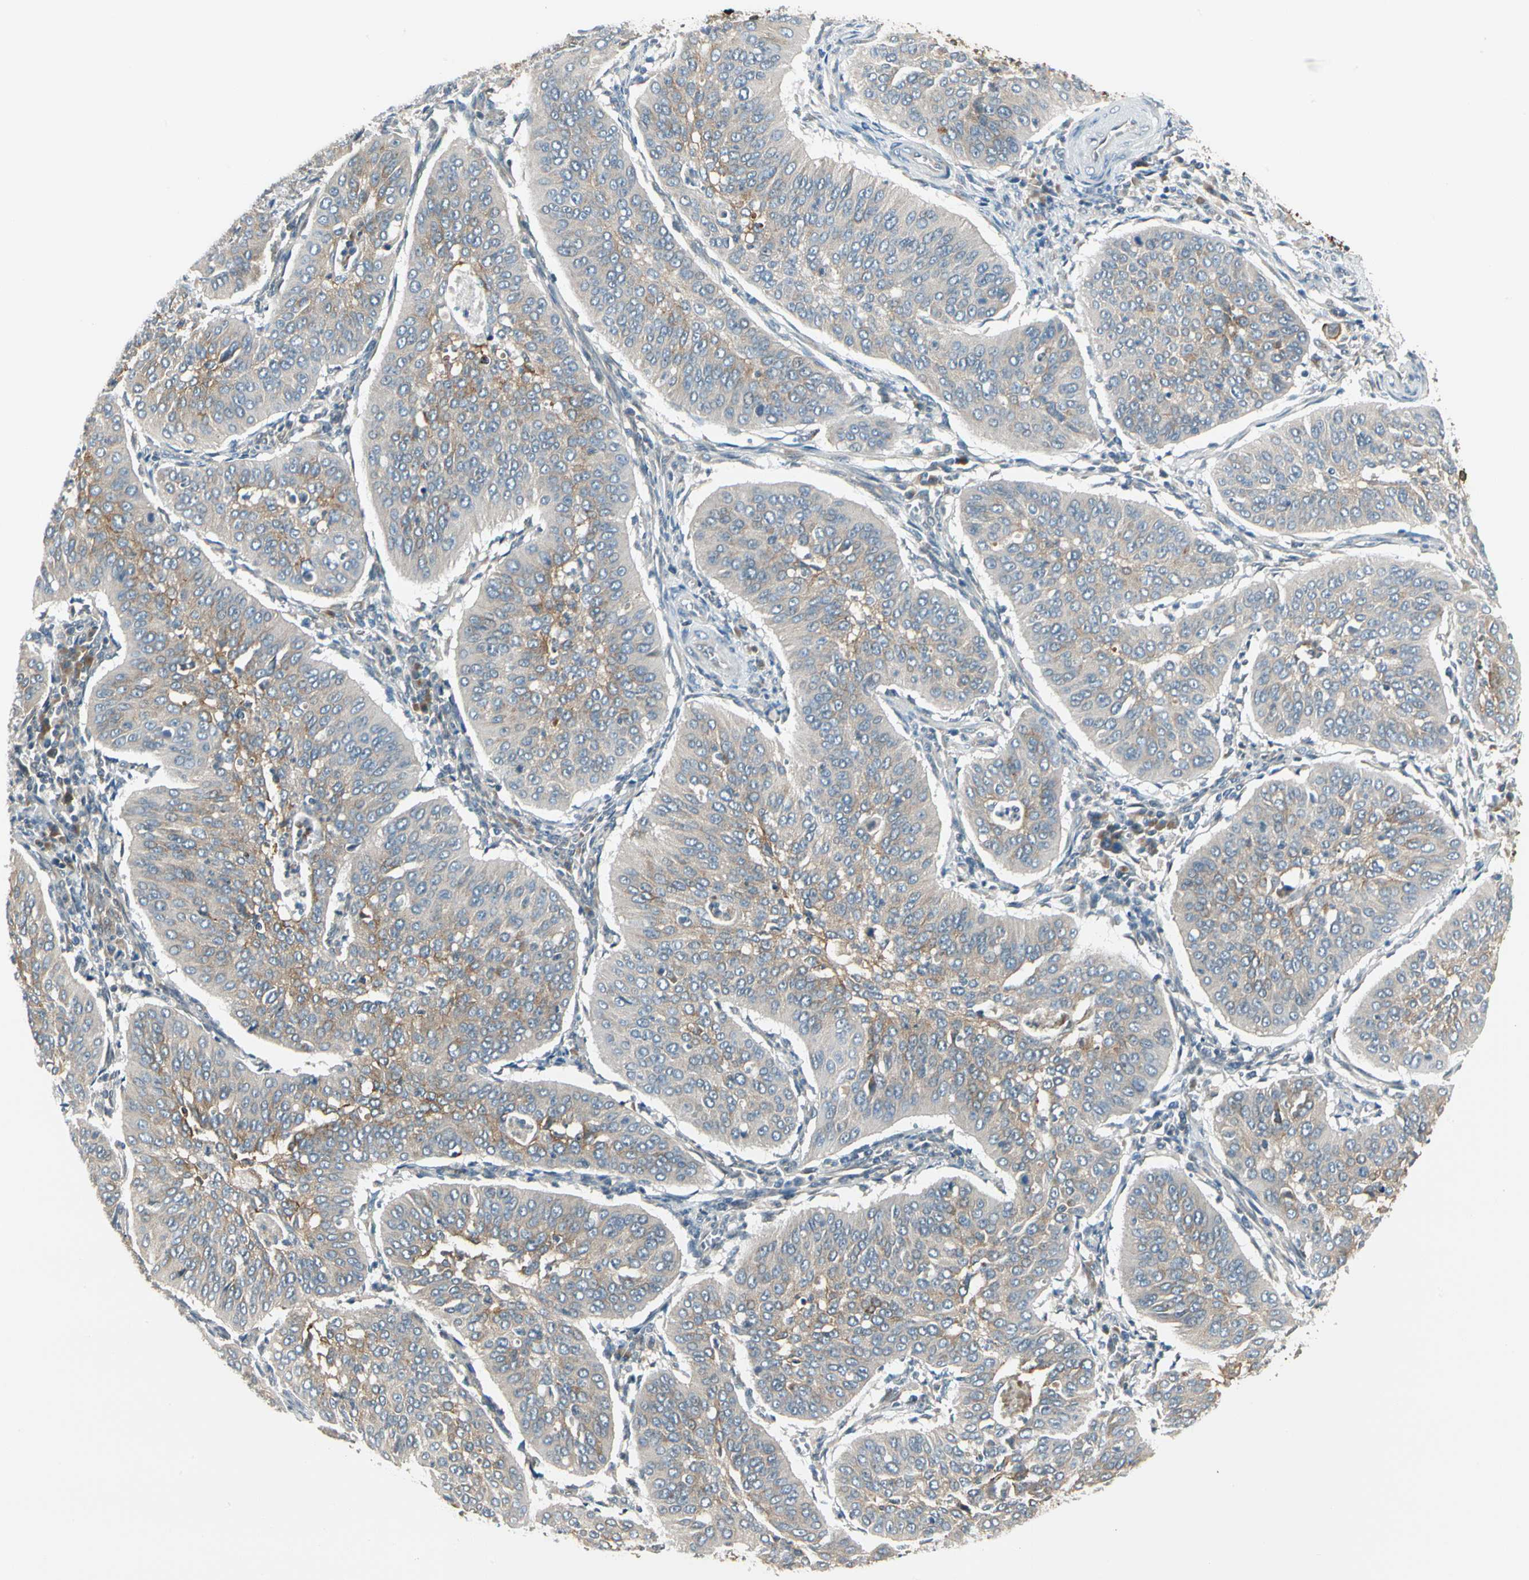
{"staining": {"intensity": "weak", "quantity": "25%-75%", "location": "cytoplasmic/membranous"}, "tissue": "cervical cancer", "cell_type": "Tumor cells", "image_type": "cancer", "snomed": [{"axis": "morphology", "description": "Normal tissue, NOS"}, {"axis": "morphology", "description": "Squamous cell carcinoma, NOS"}, {"axis": "topography", "description": "Cervix"}], "caption": "Immunohistochemistry (IHC) histopathology image of neoplastic tissue: cervical cancer (squamous cell carcinoma) stained using immunohistochemistry (IHC) shows low levels of weak protein expression localized specifically in the cytoplasmic/membranous of tumor cells, appearing as a cytoplasmic/membranous brown color.", "gene": "BNIP1", "patient": {"sex": "female", "age": 39}}